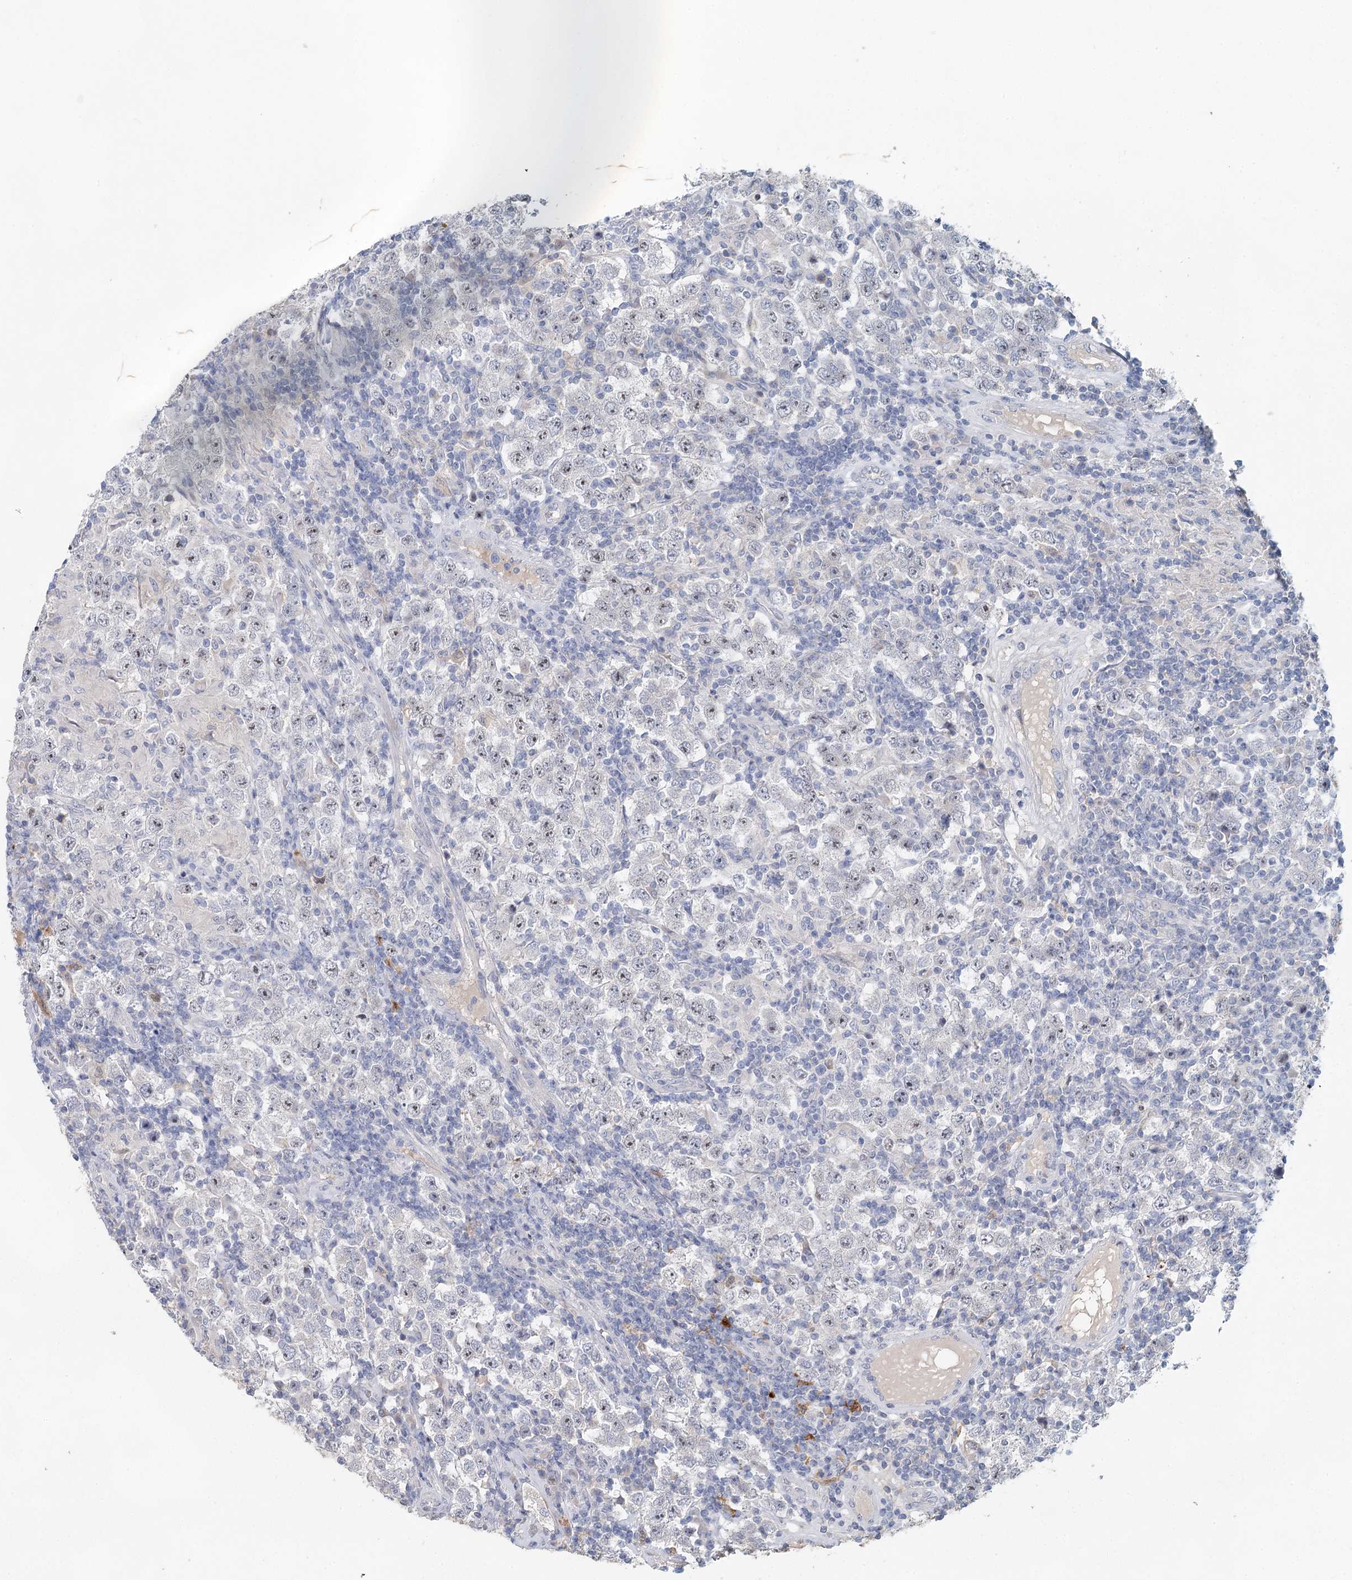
{"staining": {"intensity": "negative", "quantity": "none", "location": "none"}, "tissue": "testis cancer", "cell_type": "Tumor cells", "image_type": "cancer", "snomed": [{"axis": "morphology", "description": "Normal tissue, NOS"}, {"axis": "morphology", "description": "Urothelial carcinoma, High grade"}, {"axis": "morphology", "description": "Seminoma, NOS"}, {"axis": "morphology", "description": "Carcinoma, Embryonal, NOS"}, {"axis": "topography", "description": "Urinary bladder"}, {"axis": "topography", "description": "Testis"}], "caption": "Photomicrograph shows no protein positivity in tumor cells of seminoma (testis) tissue.", "gene": "SLC19A3", "patient": {"sex": "male", "age": 41}}